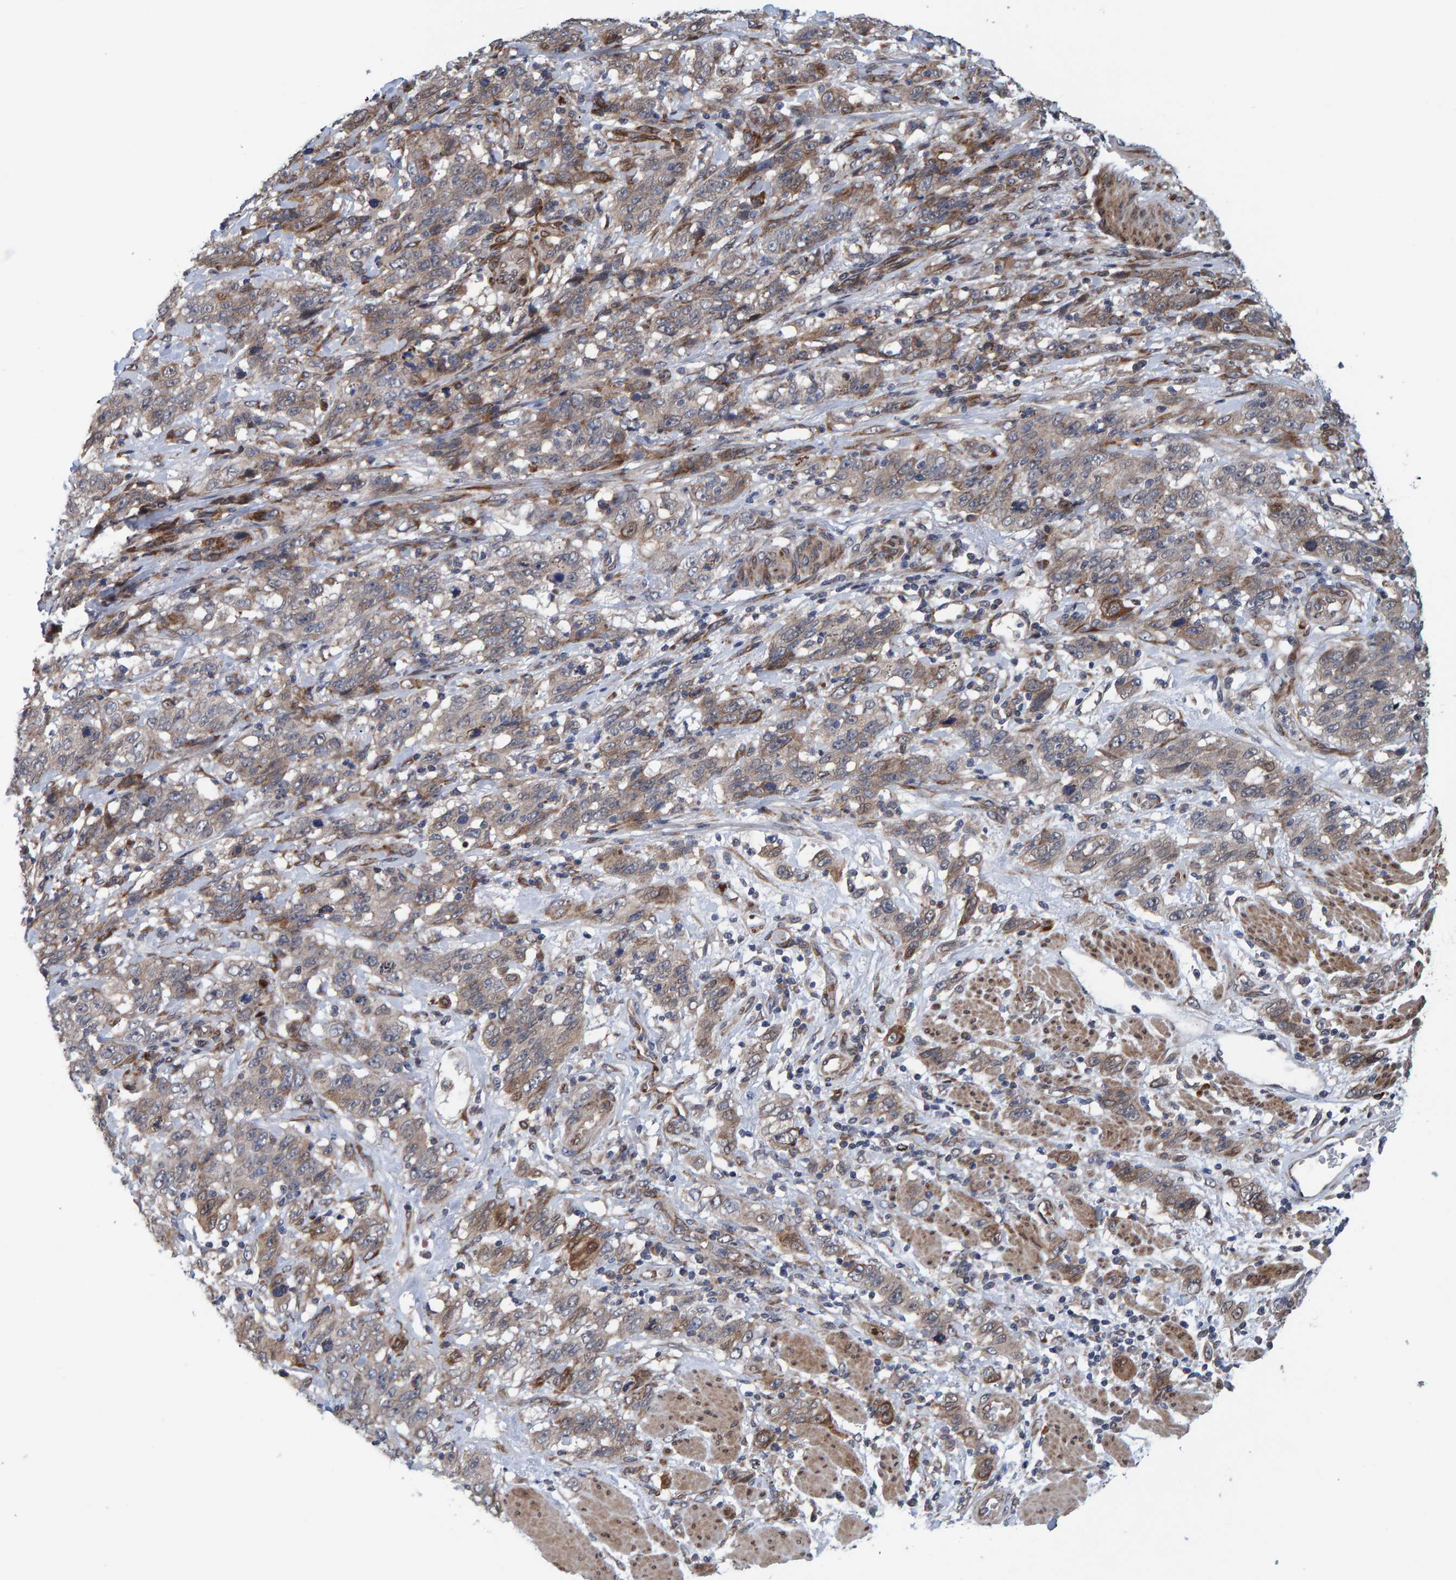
{"staining": {"intensity": "weak", "quantity": "25%-75%", "location": "cytoplasmic/membranous"}, "tissue": "stomach cancer", "cell_type": "Tumor cells", "image_type": "cancer", "snomed": [{"axis": "morphology", "description": "Adenocarcinoma, NOS"}, {"axis": "topography", "description": "Stomach"}], "caption": "Stomach cancer was stained to show a protein in brown. There is low levels of weak cytoplasmic/membranous staining in about 25%-75% of tumor cells.", "gene": "MFSD6L", "patient": {"sex": "male", "age": 48}}